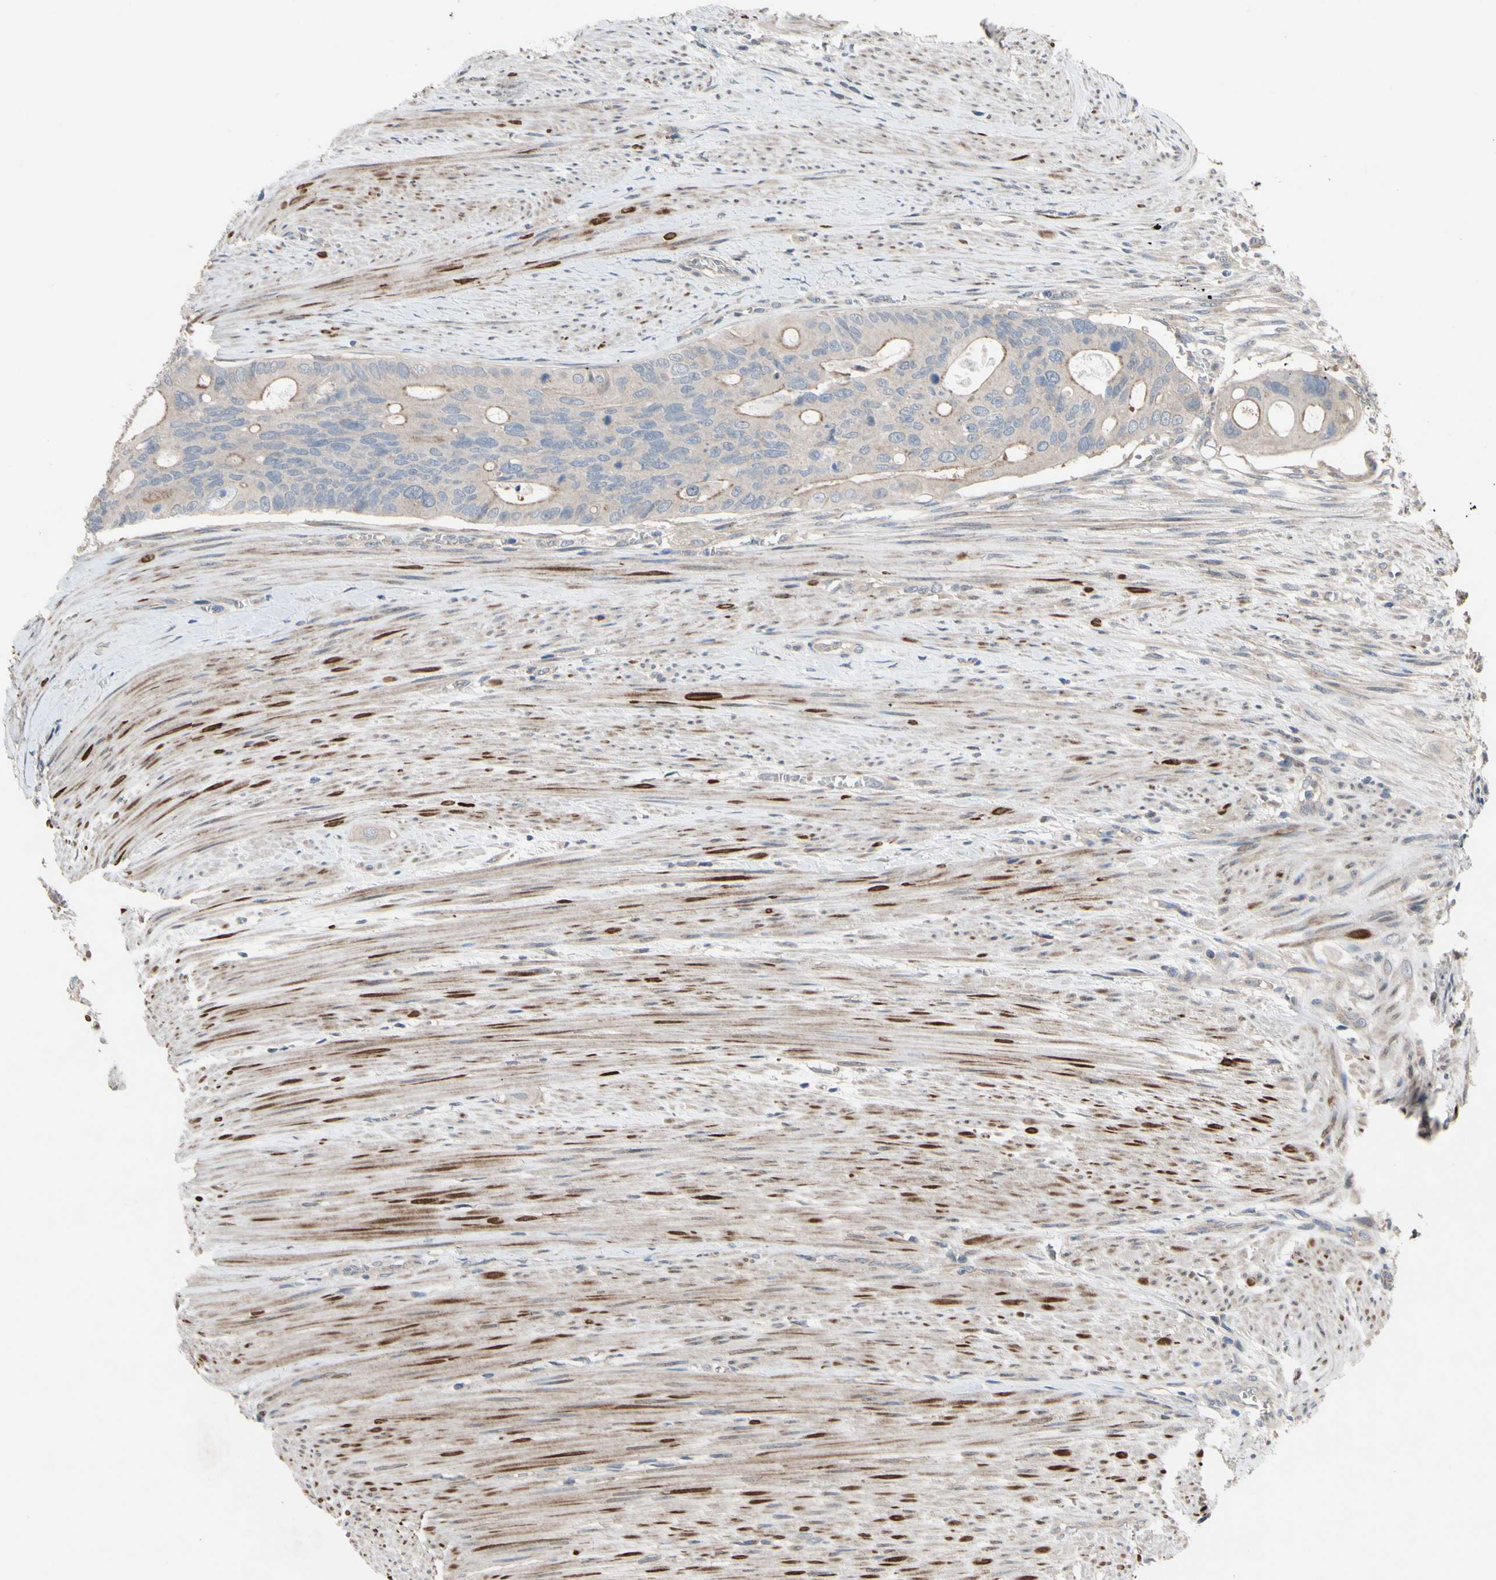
{"staining": {"intensity": "weak", "quantity": "25%-75%", "location": "cytoplasmic/membranous"}, "tissue": "colorectal cancer", "cell_type": "Tumor cells", "image_type": "cancer", "snomed": [{"axis": "morphology", "description": "Adenocarcinoma, NOS"}, {"axis": "topography", "description": "Colon"}], "caption": "Protein positivity by IHC demonstrates weak cytoplasmic/membranous expression in approximately 25%-75% of tumor cells in colorectal cancer. Using DAB (brown) and hematoxylin (blue) stains, captured at high magnification using brightfield microscopy.", "gene": "ICAM5", "patient": {"sex": "female", "age": 57}}